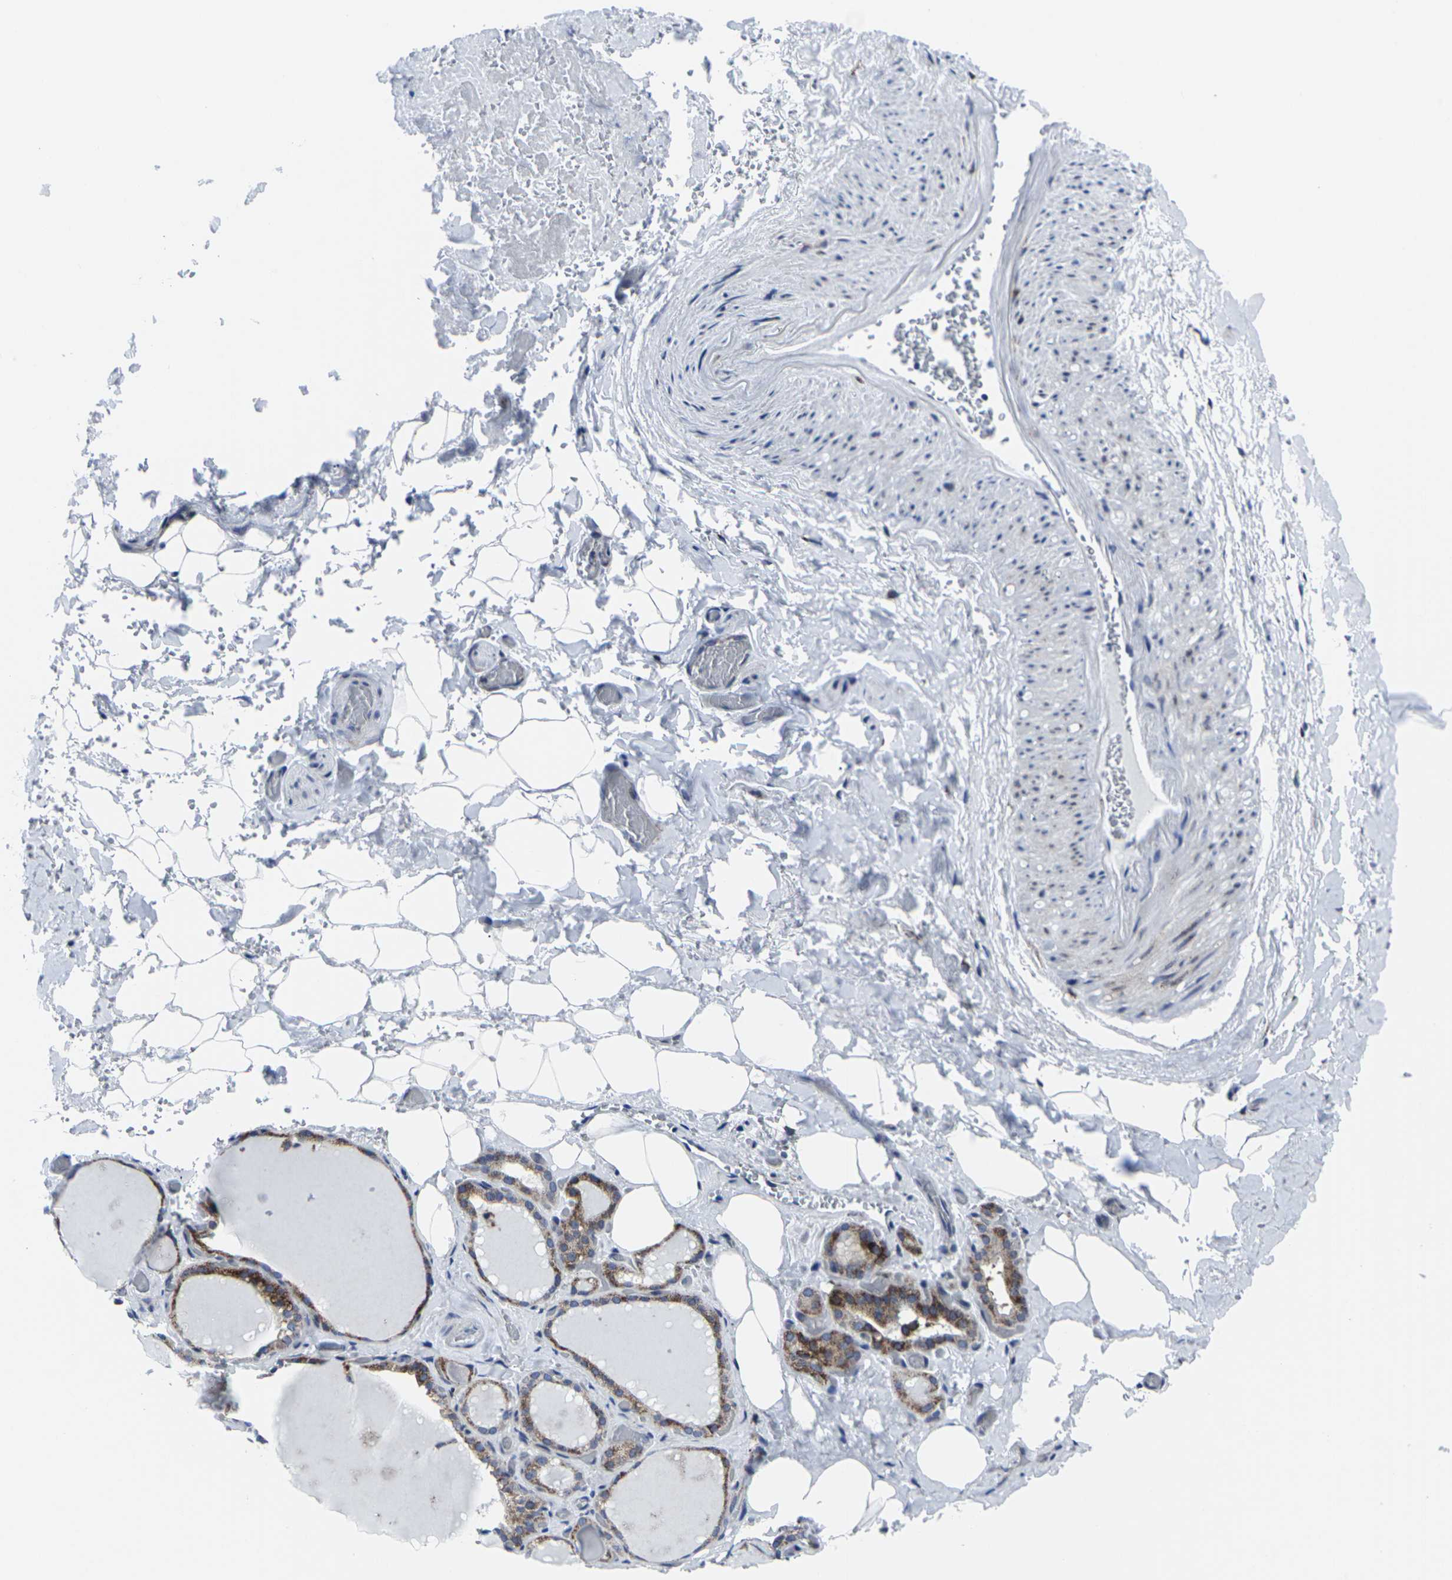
{"staining": {"intensity": "strong", "quantity": "25%-75%", "location": "cytoplasmic/membranous"}, "tissue": "thyroid gland", "cell_type": "Glandular cells", "image_type": "normal", "snomed": [{"axis": "morphology", "description": "Normal tissue, NOS"}, {"axis": "topography", "description": "Thyroid gland"}], "caption": "The immunohistochemical stain labels strong cytoplasmic/membranous staining in glandular cells of normal thyroid gland.", "gene": "RPN1", "patient": {"sex": "male", "age": 61}}